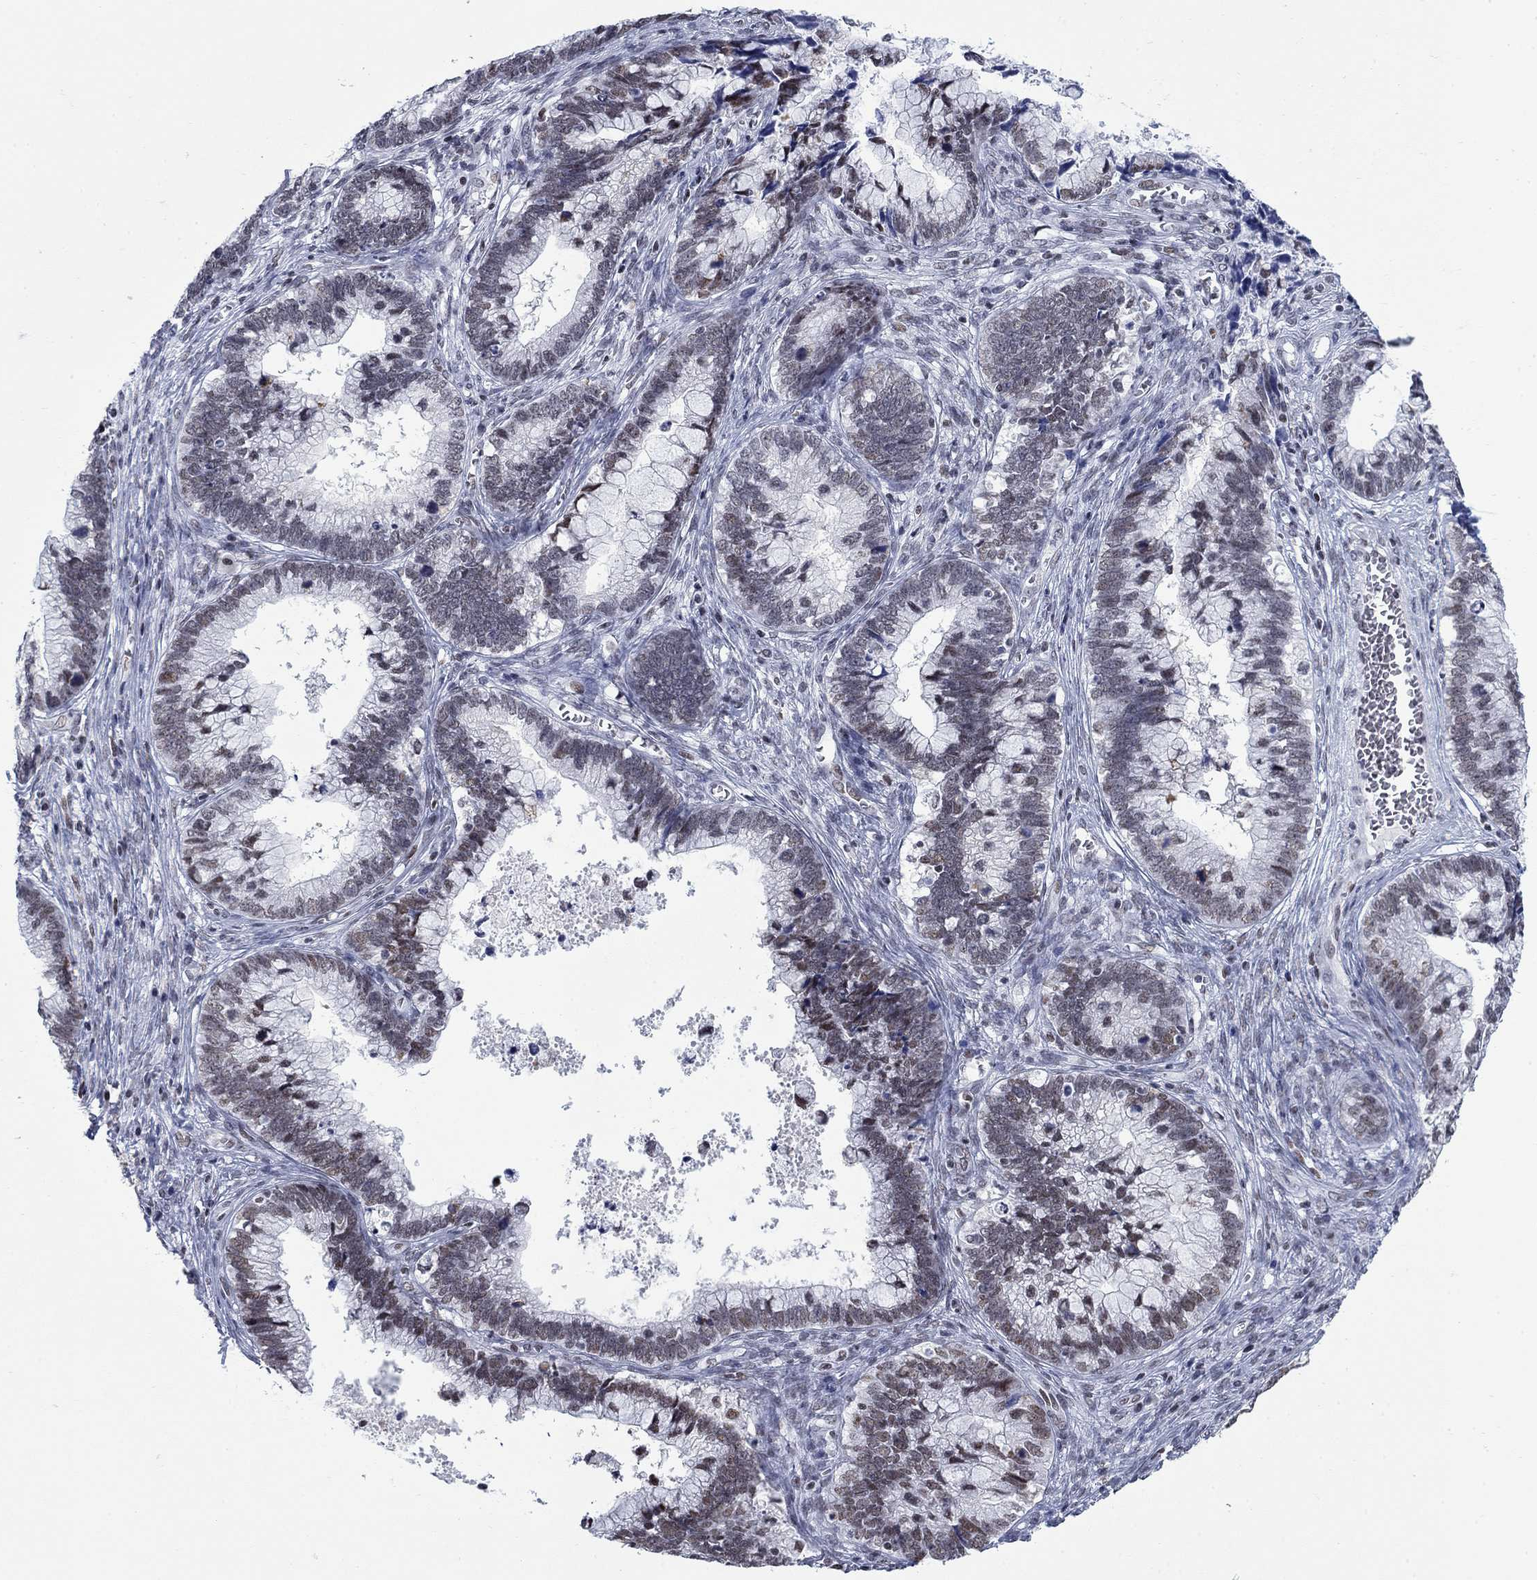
{"staining": {"intensity": "weak", "quantity": "<25%", "location": "nuclear"}, "tissue": "cervical cancer", "cell_type": "Tumor cells", "image_type": "cancer", "snomed": [{"axis": "morphology", "description": "Adenocarcinoma, NOS"}, {"axis": "topography", "description": "Cervix"}], "caption": "High power microscopy image of an immunohistochemistry image of cervical cancer, revealing no significant positivity in tumor cells.", "gene": "NPAS3", "patient": {"sex": "female", "age": 44}}